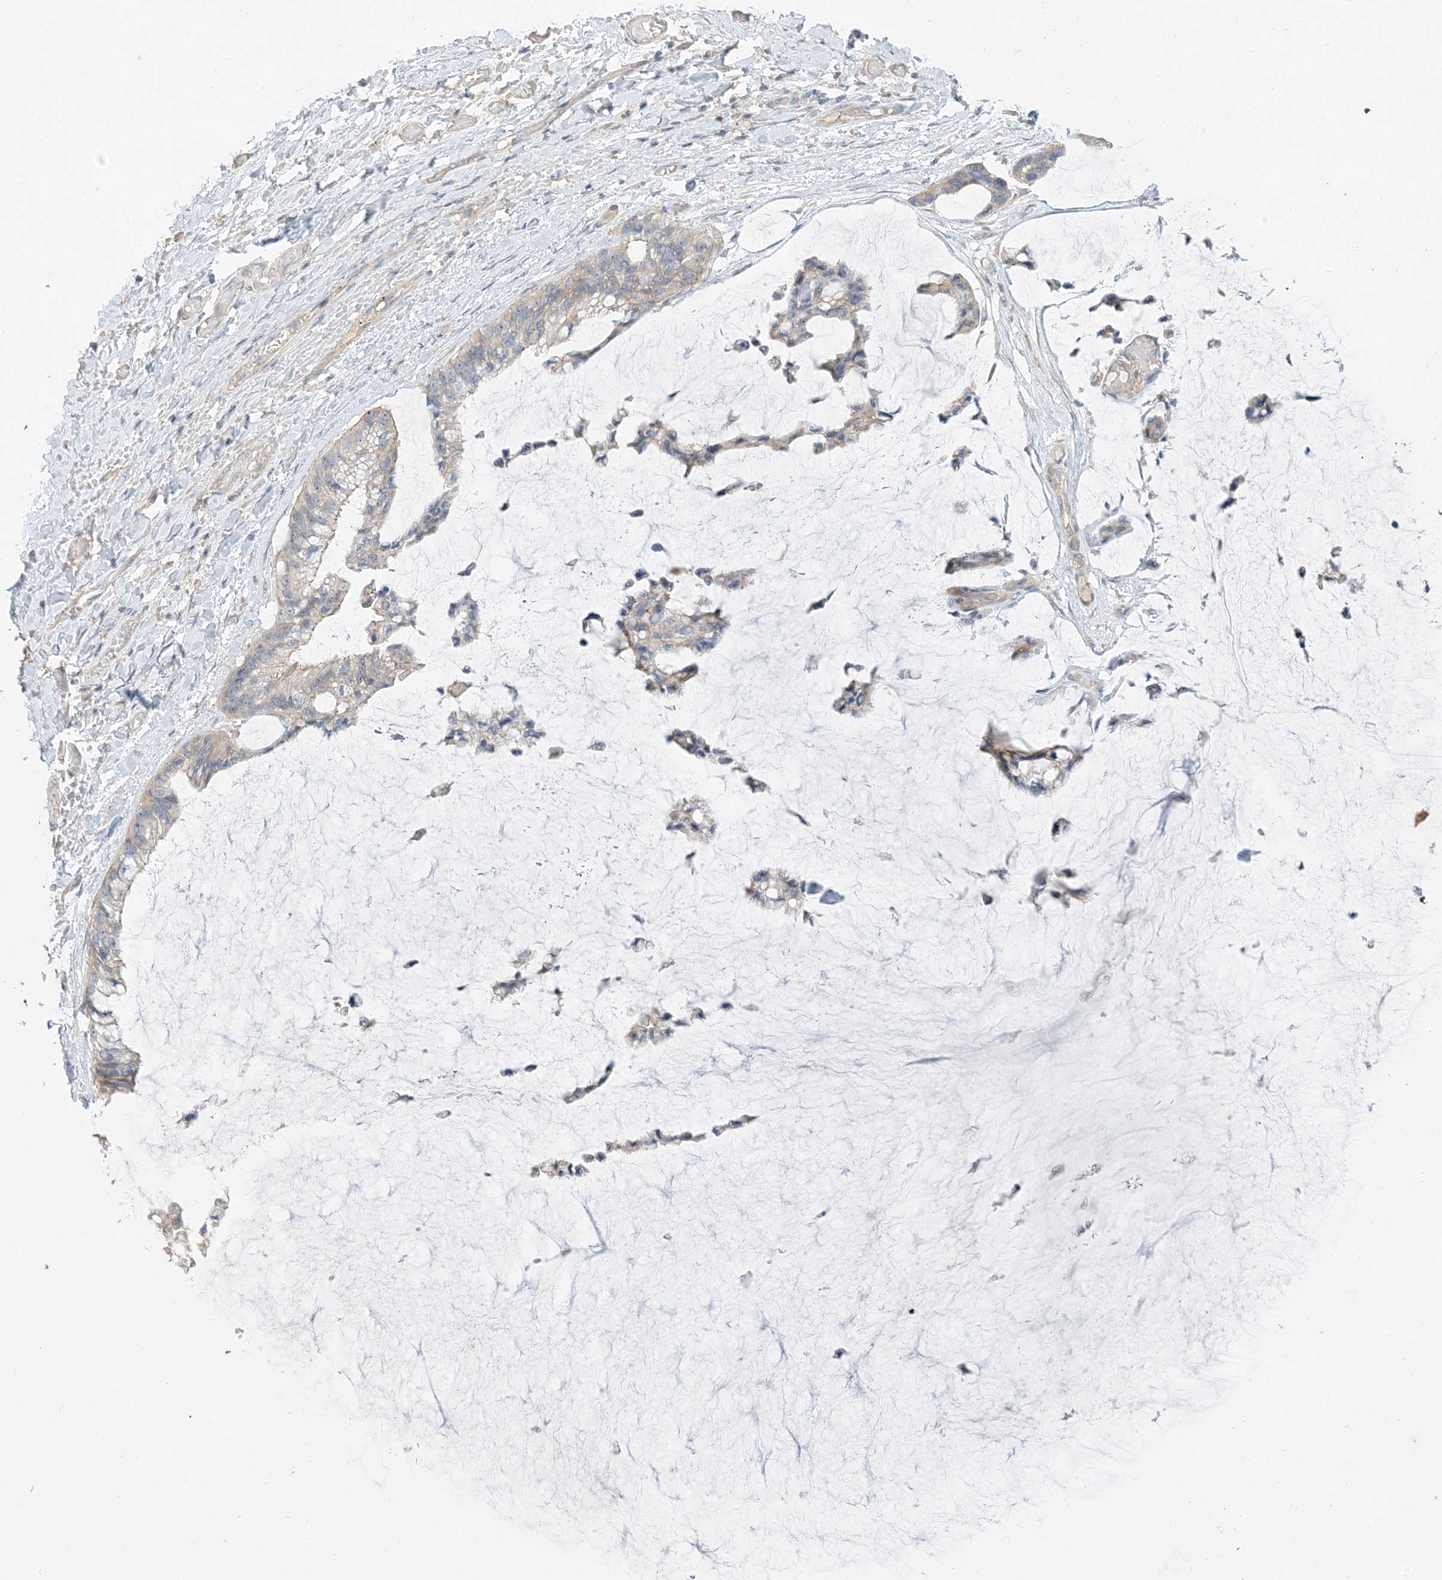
{"staining": {"intensity": "negative", "quantity": "none", "location": "none"}, "tissue": "ovarian cancer", "cell_type": "Tumor cells", "image_type": "cancer", "snomed": [{"axis": "morphology", "description": "Cystadenocarcinoma, mucinous, NOS"}, {"axis": "topography", "description": "Ovary"}], "caption": "Immunohistochemistry (IHC) histopathology image of ovarian mucinous cystadenocarcinoma stained for a protein (brown), which exhibits no positivity in tumor cells.", "gene": "RNF175", "patient": {"sex": "female", "age": 39}}